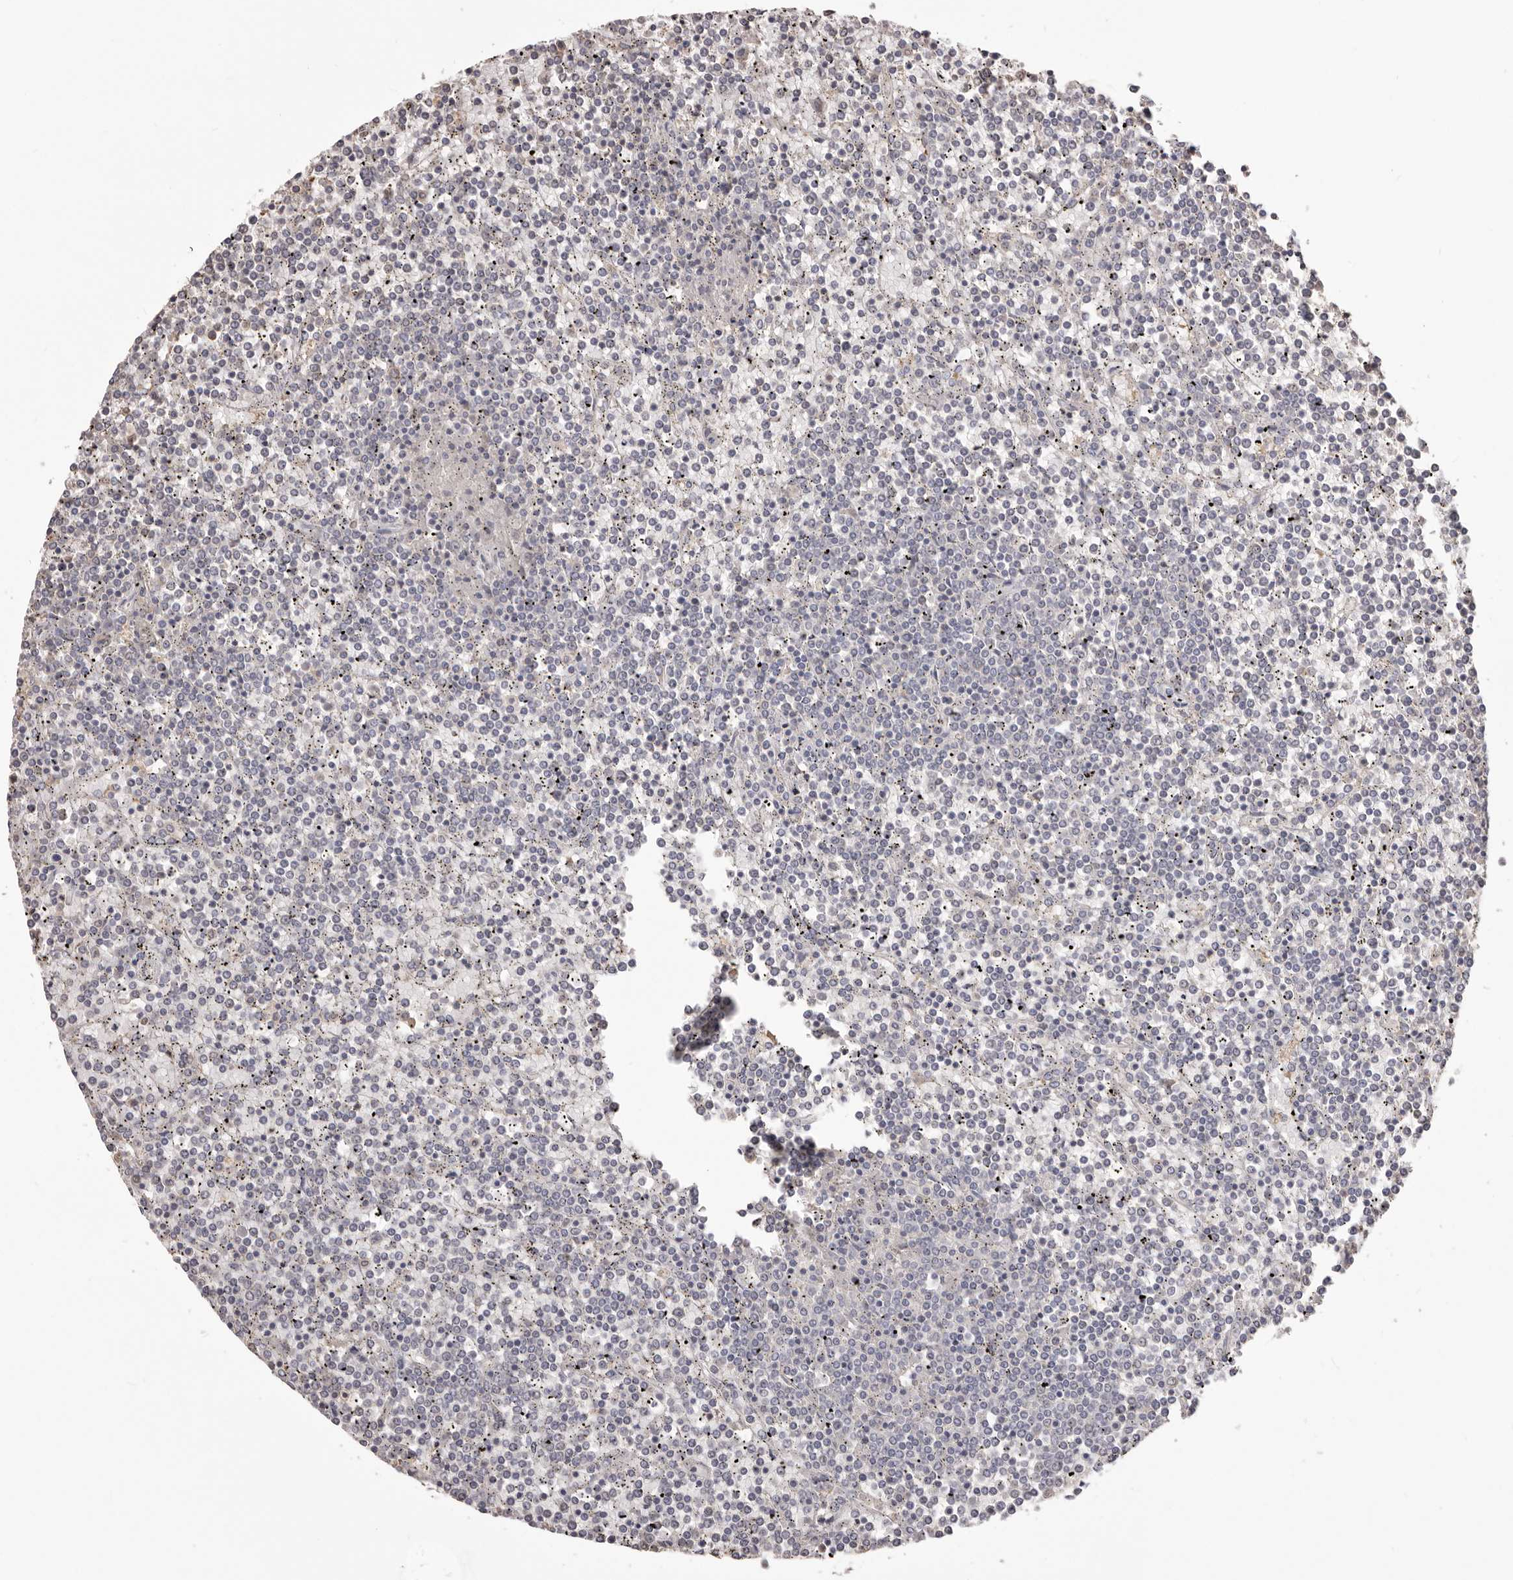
{"staining": {"intensity": "negative", "quantity": "none", "location": "none"}, "tissue": "lymphoma", "cell_type": "Tumor cells", "image_type": "cancer", "snomed": [{"axis": "morphology", "description": "Malignant lymphoma, non-Hodgkin's type, Low grade"}, {"axis": "topography", "description": "Spleen"}], "caption": "This is an IHC image of lymphoma. There is no positivity in tumor cells.", "gene": "PKM", "patient": {"sex": "female", "age": 19}}